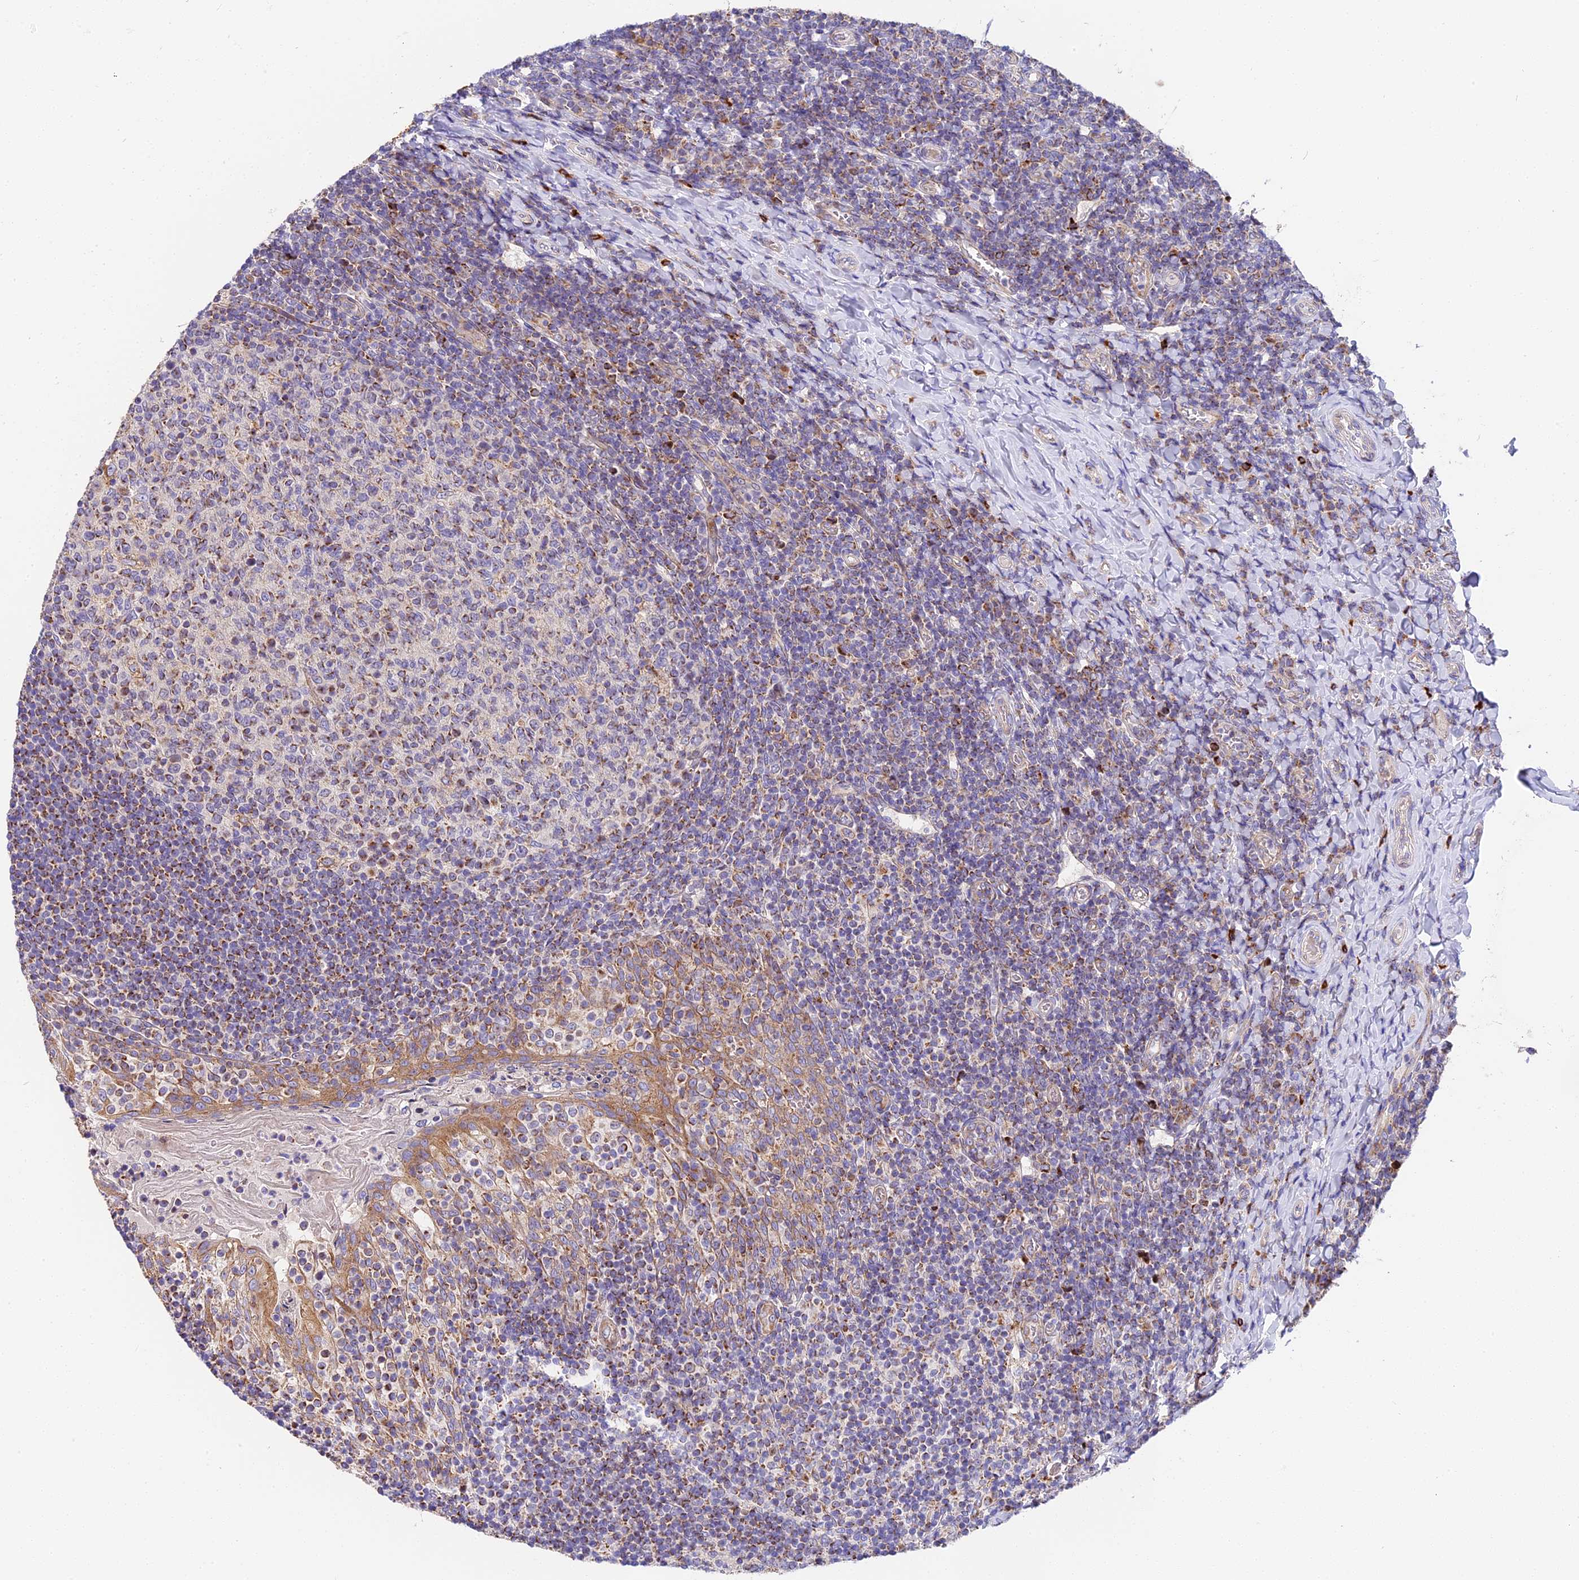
{"staining": {"intensity": "moderate", "quantity": "25%-75%", "location": "cytoplasmic/membranous"}, "tissue": "tonsil", "cell_type": "Germinal center cells", "image_type": "normal", "snomed": [{"axis": "morphology", "description": "Normal tissue, NOS"}, {"axis": "topography", "description": "Tonsil"}], "caption": "Protein staining demonstrates moderate cytoplasmic/membranous expression in about 25%-75% of germinal center cells in benign tonsil.", "gene": "MRAS", "patient": {"sex": "female", "age": 10}}